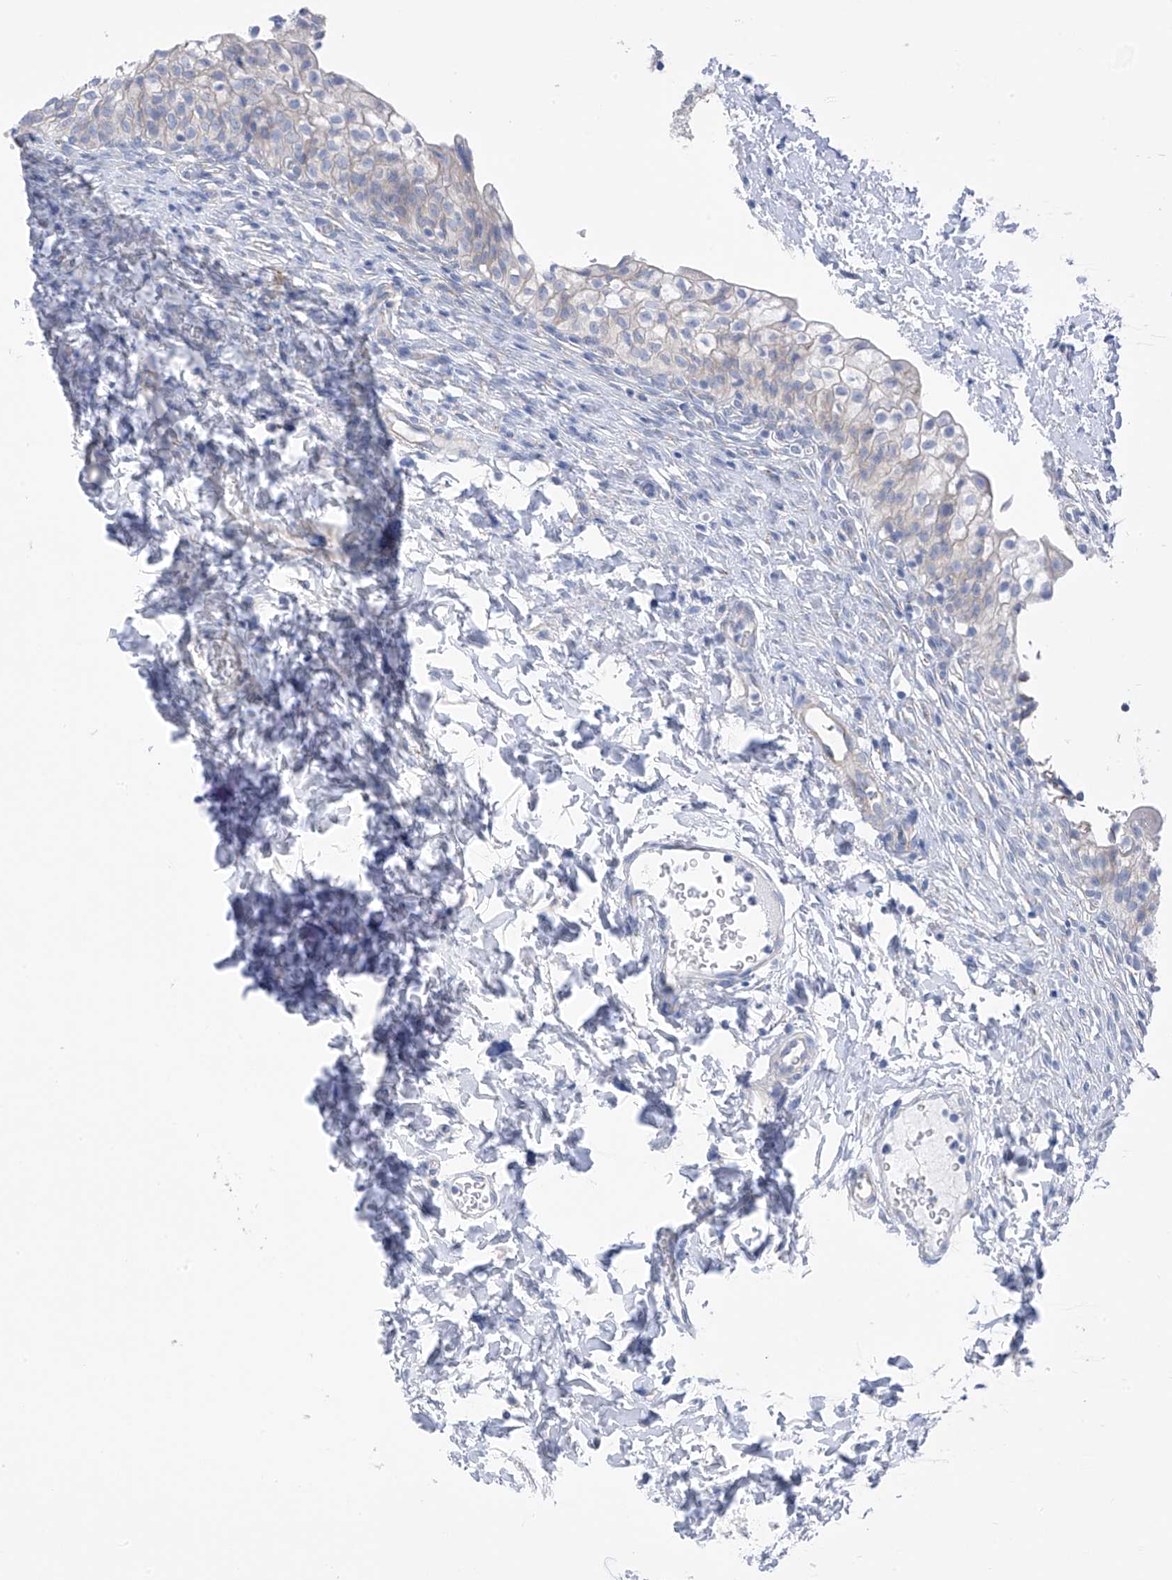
{"staining": {"intensity": "negative", "quantity": "none", "location": "none"}, "tissue": "urinary bladder", "cell_type": "Urothelial cells", "image_type": "normal", "snomed": [{"axis": "morphology", "description": "Normal tissue, NOS"}, {"axis": "topography", "description": "Urinary bladder"}], "caption": "Immunohistochemical staining of benign human urinary bladder exhibits no significant expression in urothelial cells. (DAB immunohistochemistry with hematoxylin counter stain).", "gene": "RCN2", "patient": {"sex": "male", "age": 55}}